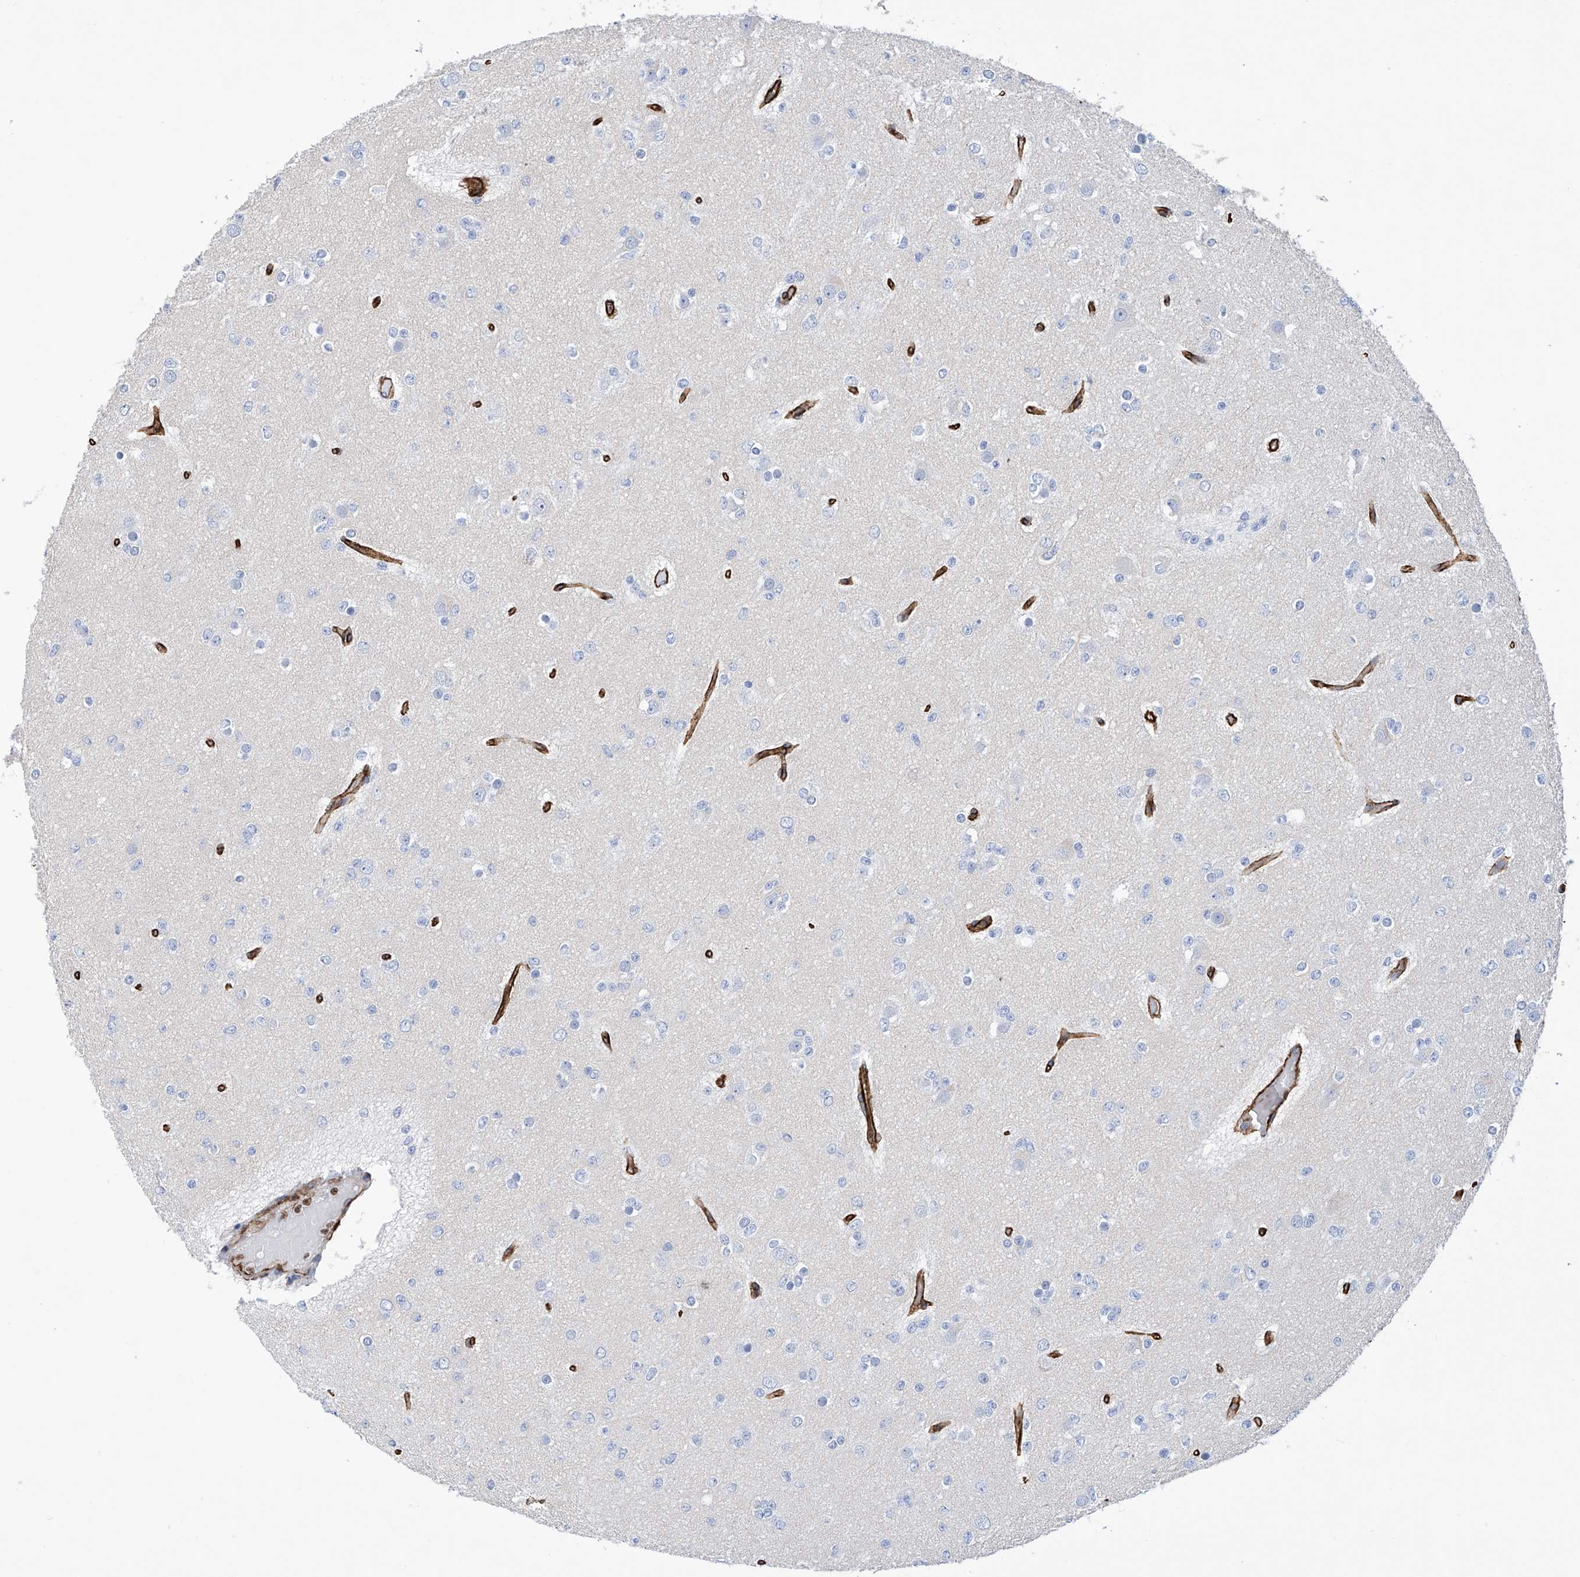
{"staining": {"intensity": "negative", "quantity": "none", "location": "none"}, "tissue": "glioma", "cell_type": "Tumor cells", "image_type": "cancer", "snomed": [{"axis": "morphology", "description": "Glioma, malignant, Low grade"}, {"axis": "topography", "description": "Brain"}], "caption": "IHC photomicrograph of neoplastic tissue: glioma stained with DAB (3,3'-diaminobenzidine) displays no significant protein expression in tumor cells.", "gene": "UBTD1", "patient": {"sex": "female", "age": 22}}